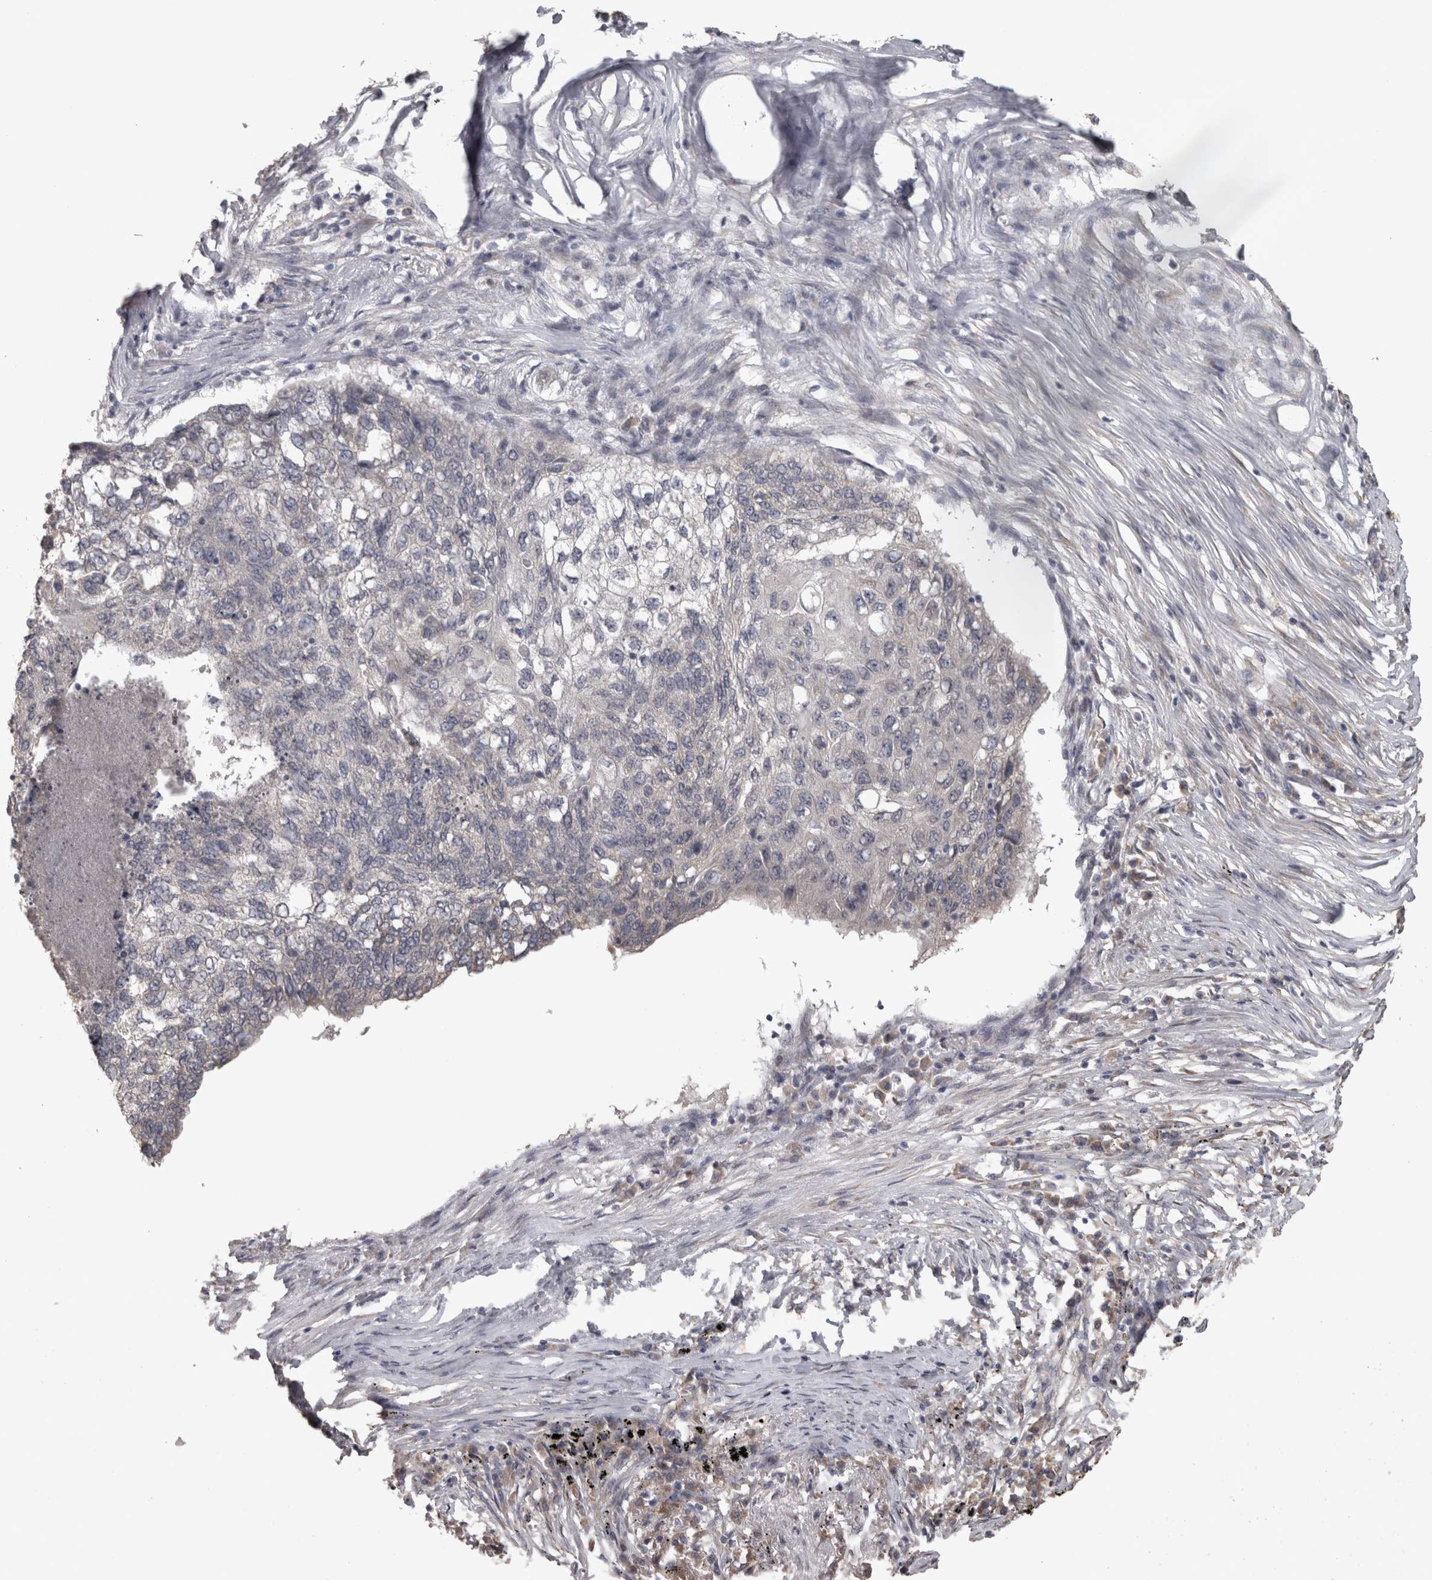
{"staining": {"intensity": "negative", "quantity": "none", "location": "none"}, "tissue": "lung cancer", "cell_type": "Tumor cells", "image_type": "cancer", "snomed": [{"axis": "morphology", "description": "Squamous cell carcinoma, NOS"}, {"axis": "topography", "description": "Lung"}], "caption": "The image shows no significant positivity in tumor cells of lung cancer.", "gene": "RAB29", "patient": {"sex": "female", "age": 63}}